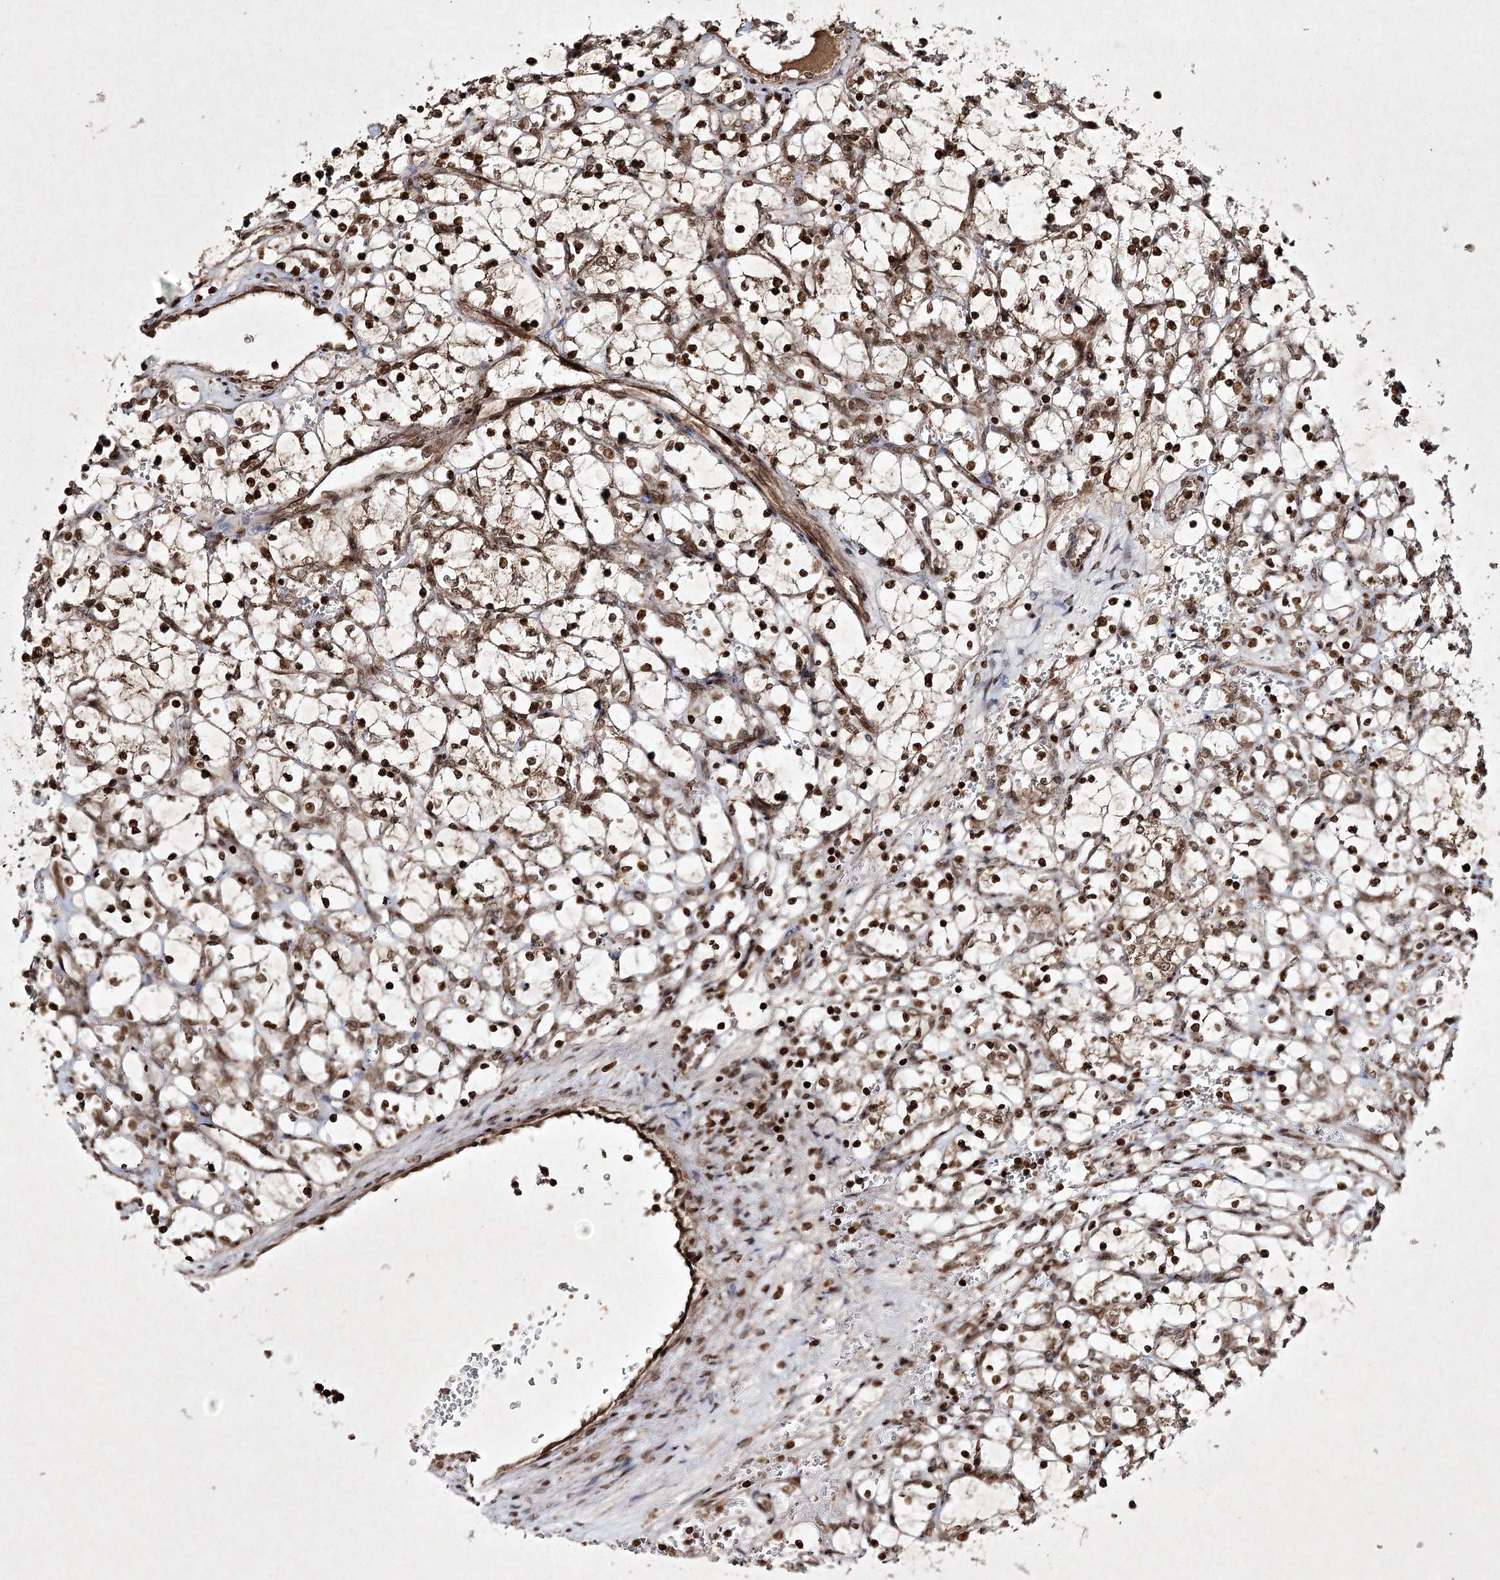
{"staining": {"intensity": "strong", "quantity": ">75%", "location": "nuclear"}, "tissue": "renal cancer", "cell_type": "Tumor cells", "image_type": "cancer", "snomed": [{"axis": "morphology", "description": "Adenocarcinoma, NOS"}, {"axis": "topography", "description": "Kidney"}], "caption": "A histopathology image of human renal cancer stained for a protein demonstrates strong nuclear brown staining in tumor cells.", "gene": "CARM1", "patient": {"sex": "female", "age": 69}}